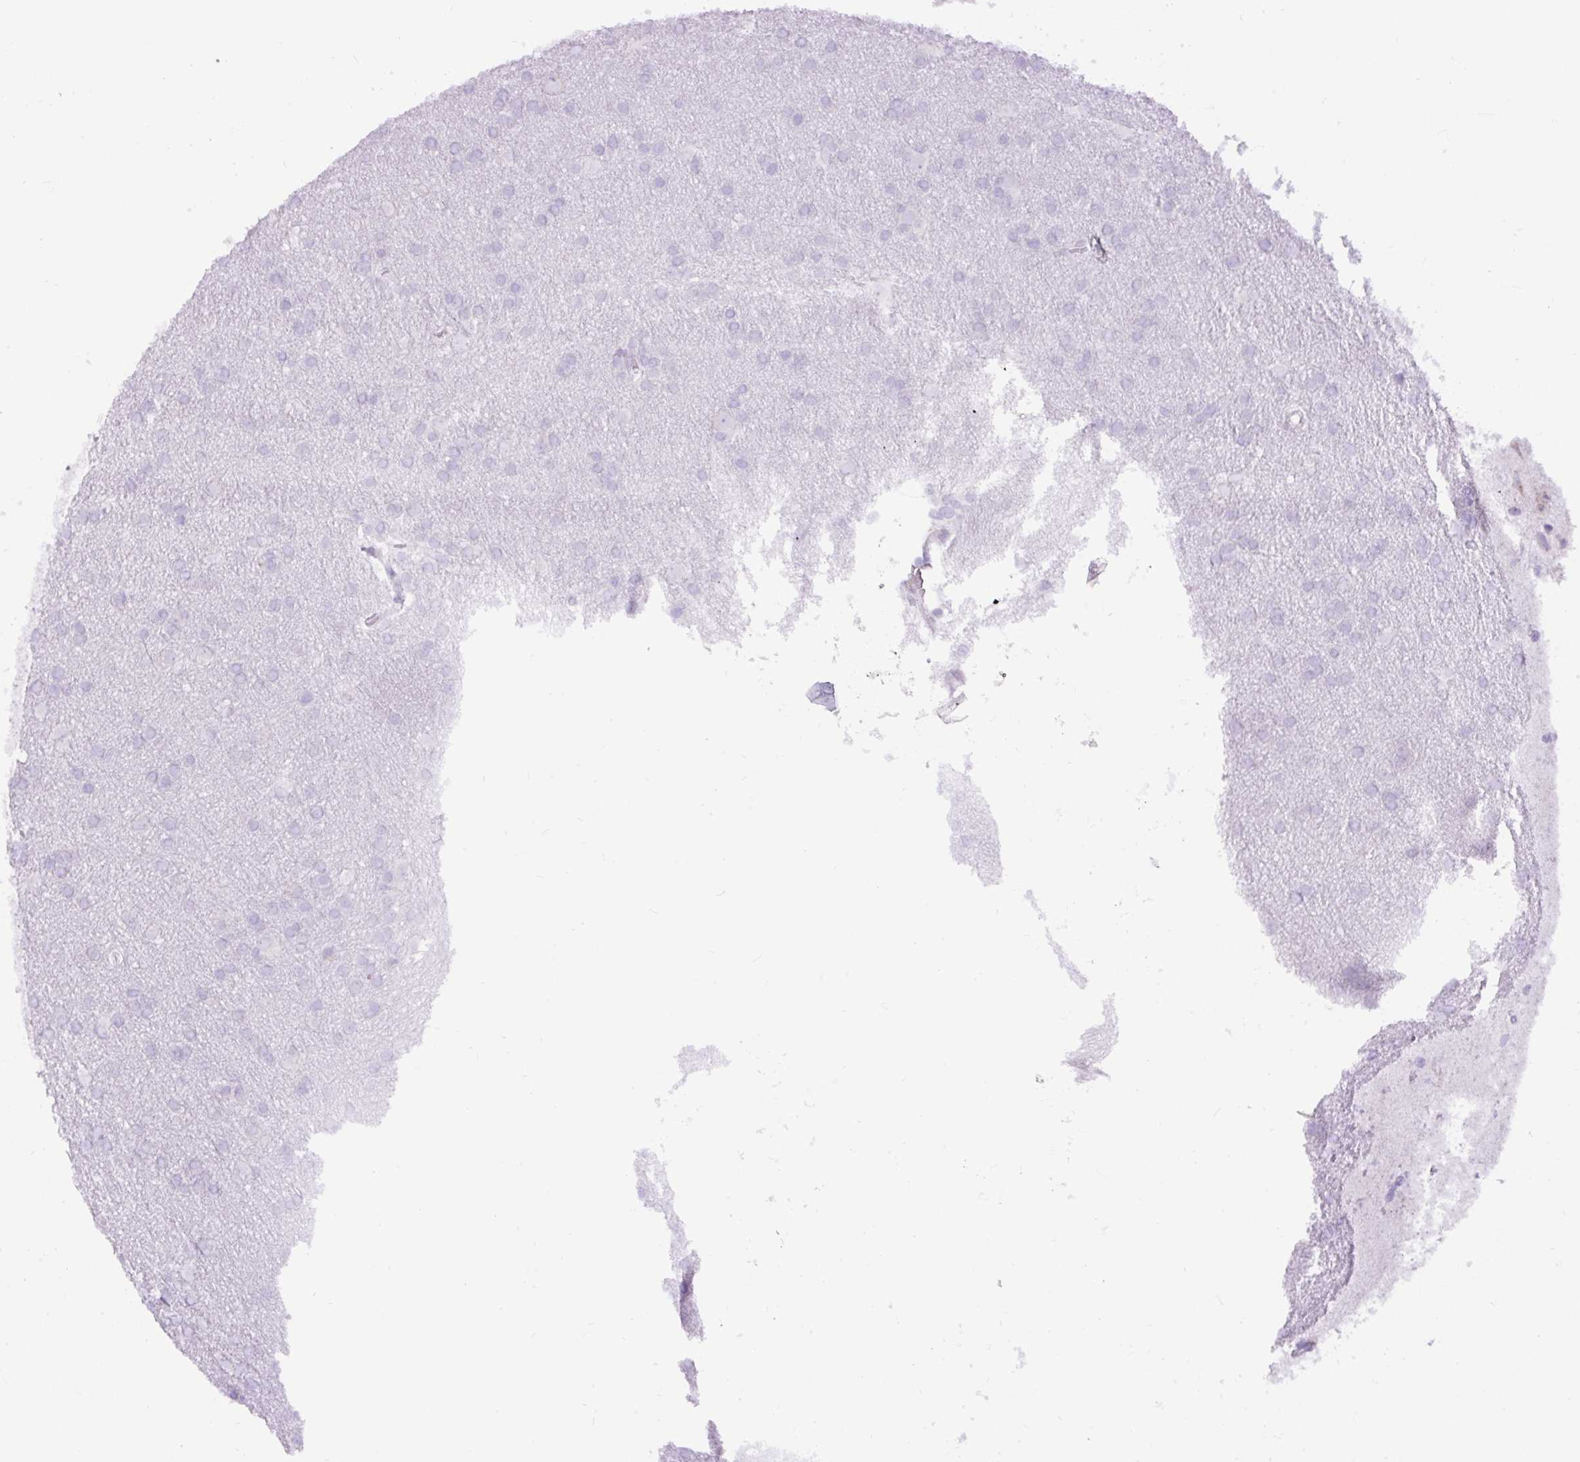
{"staining": {"intensity": "negative", "quantity": "none", "location": "none"}, "tissue": "glioma", "cell_type": "Tumor cells", "image_type": "cancer", "snomed": [{"axis": "morphology", "description": "Glioma, malignant, High grade"}, {"axis": "topography", "description": "Brain"}], "caption": "IHC photomicrograph of neoplastic tissue: glioma stained with DAB displays no significant protein expression in tumor cells.", "gene": "DDOST", "patient": {"sex": "male", "age": 53}}